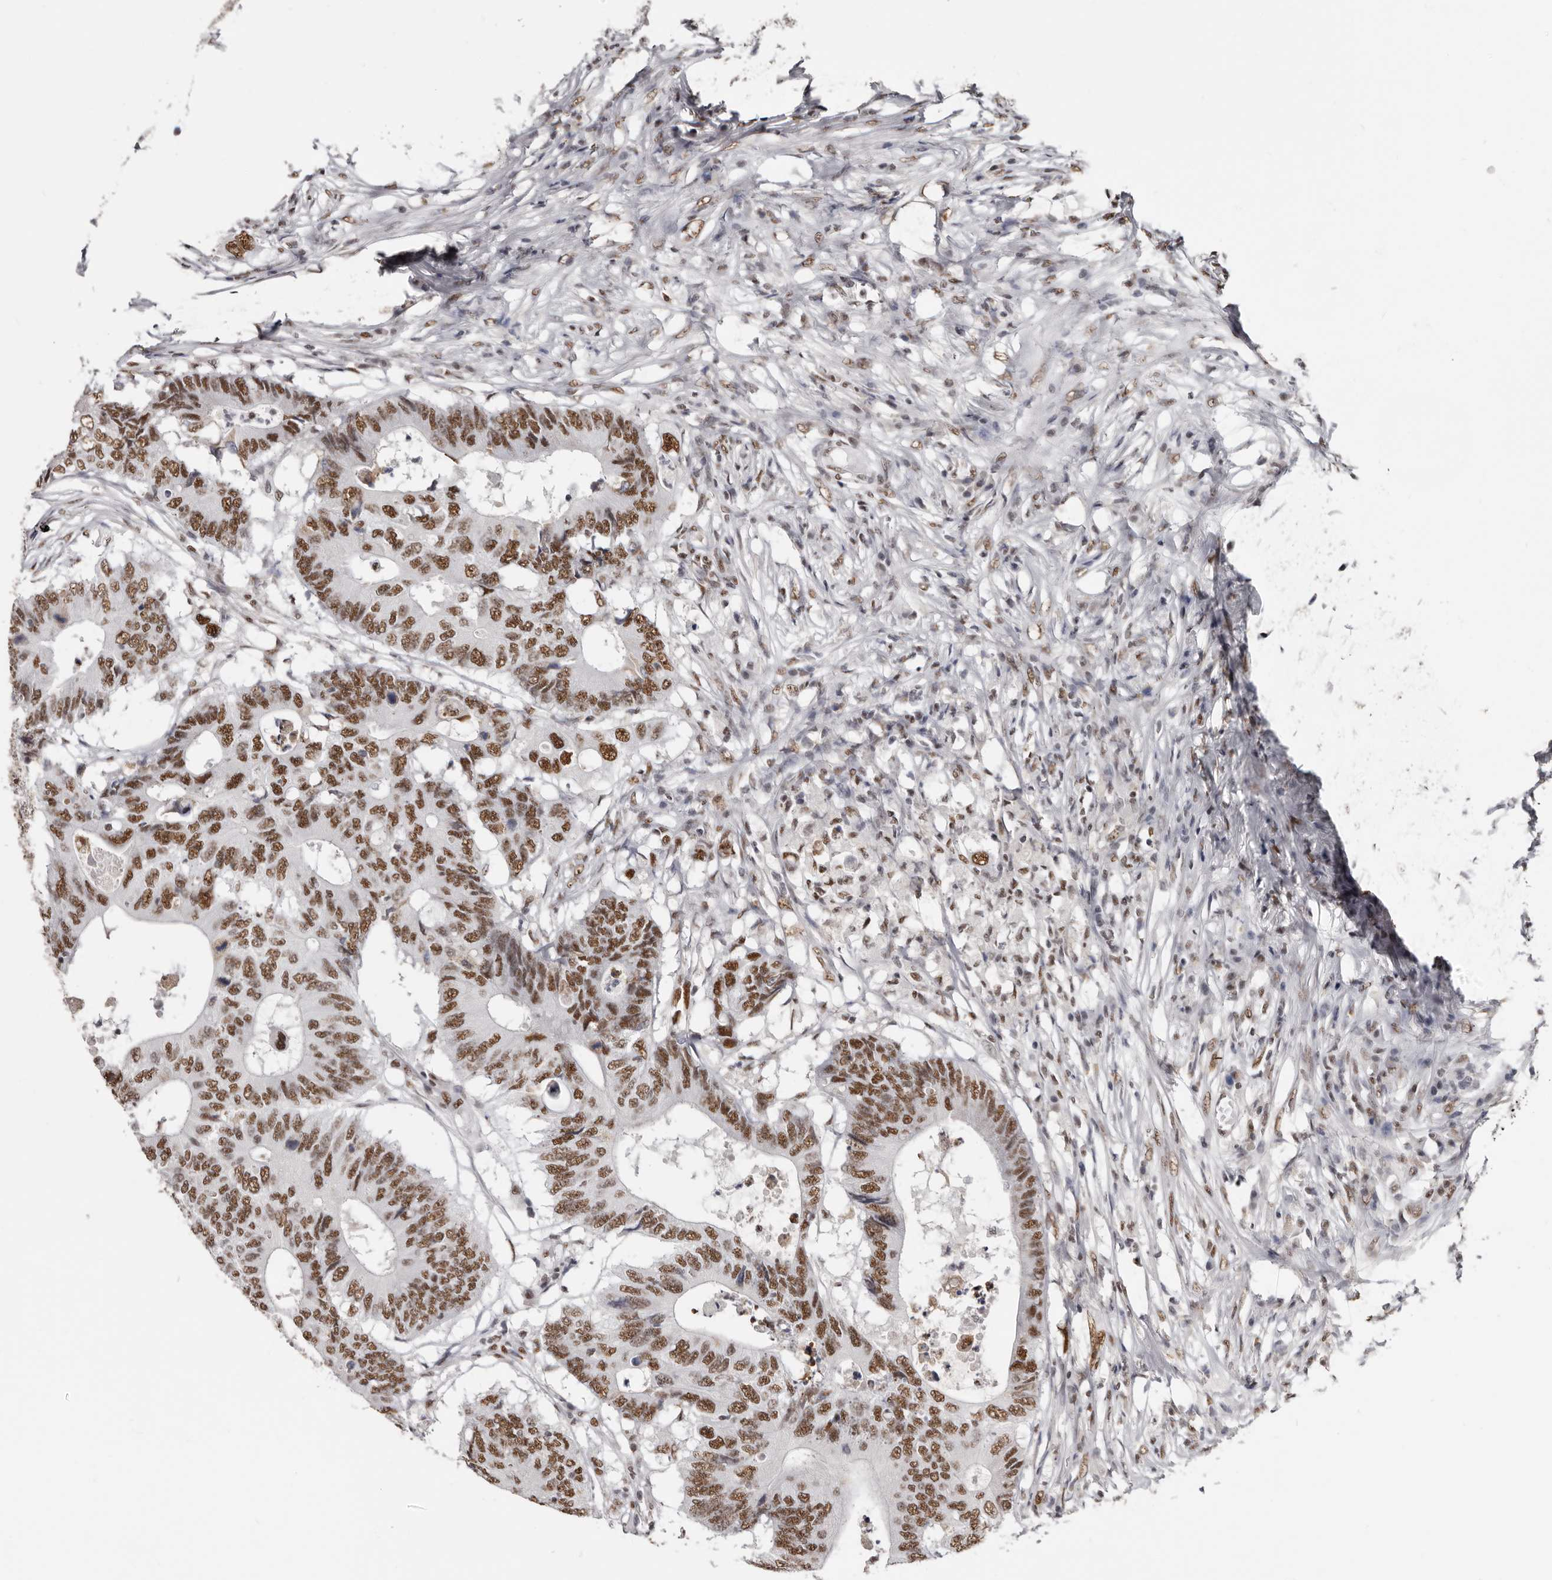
{"staining": {"intensity": "moderate", "quantity": ">75%", "location": "nuclear"}, "tissue": "colorectal cancer", "cell_type": "Tumor cells", "image_type": "cancer", "snomed": [{"axis": "morphology", "description": "Adenocarcinoma, NOS"}, {"axis": "topography", "description": "Colon"}], "caption": "Tumor cells display medium levels of moderate nuclear positivity in approximately >75% of cells in human adenocarcinoma (colorectal). (DAB IHC with brightfield microscopy, high magnification).", "gene": "SCAF4", "patient": {"sex": "male", "age": 71}}